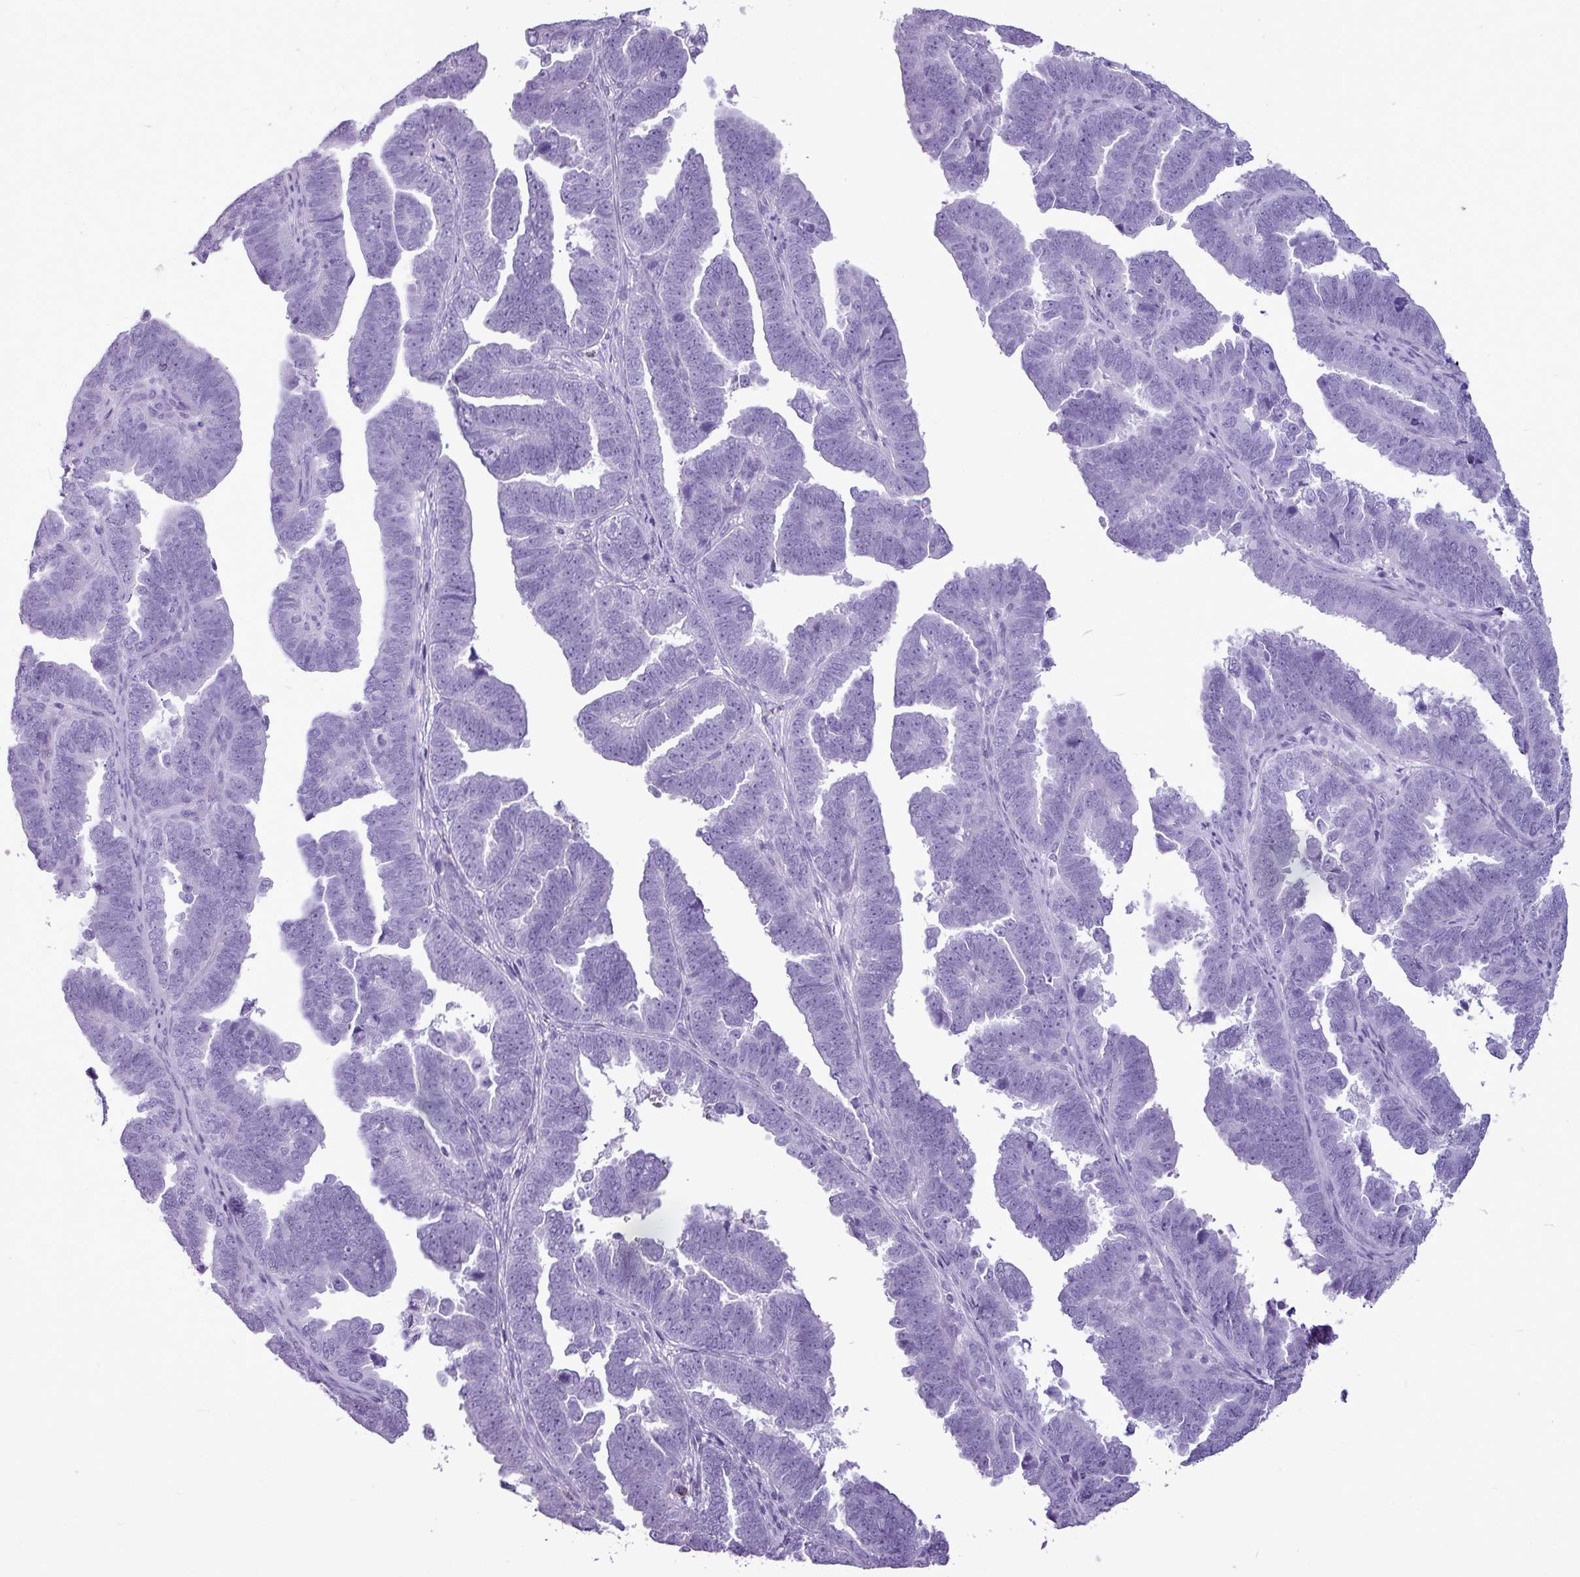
{"staining": {"intensity": "negative", "quantity": "none", "location": "none"}, "tissue": "endometrial cancer", "cell_type": "Tumor cells", "image_type": "cancer", "snomed": [{"axis": "morphology", "description": "Adenocarcinoma, NOS"}, {"axis": "topography", "description": "Endometrium"}], "caption": "Image shows no significant protein expression in tumor cells of endometrial cancer (adenocarcinoma).", "gene": "AMY1B", "patient": {"sex": "female", "age": 75}}